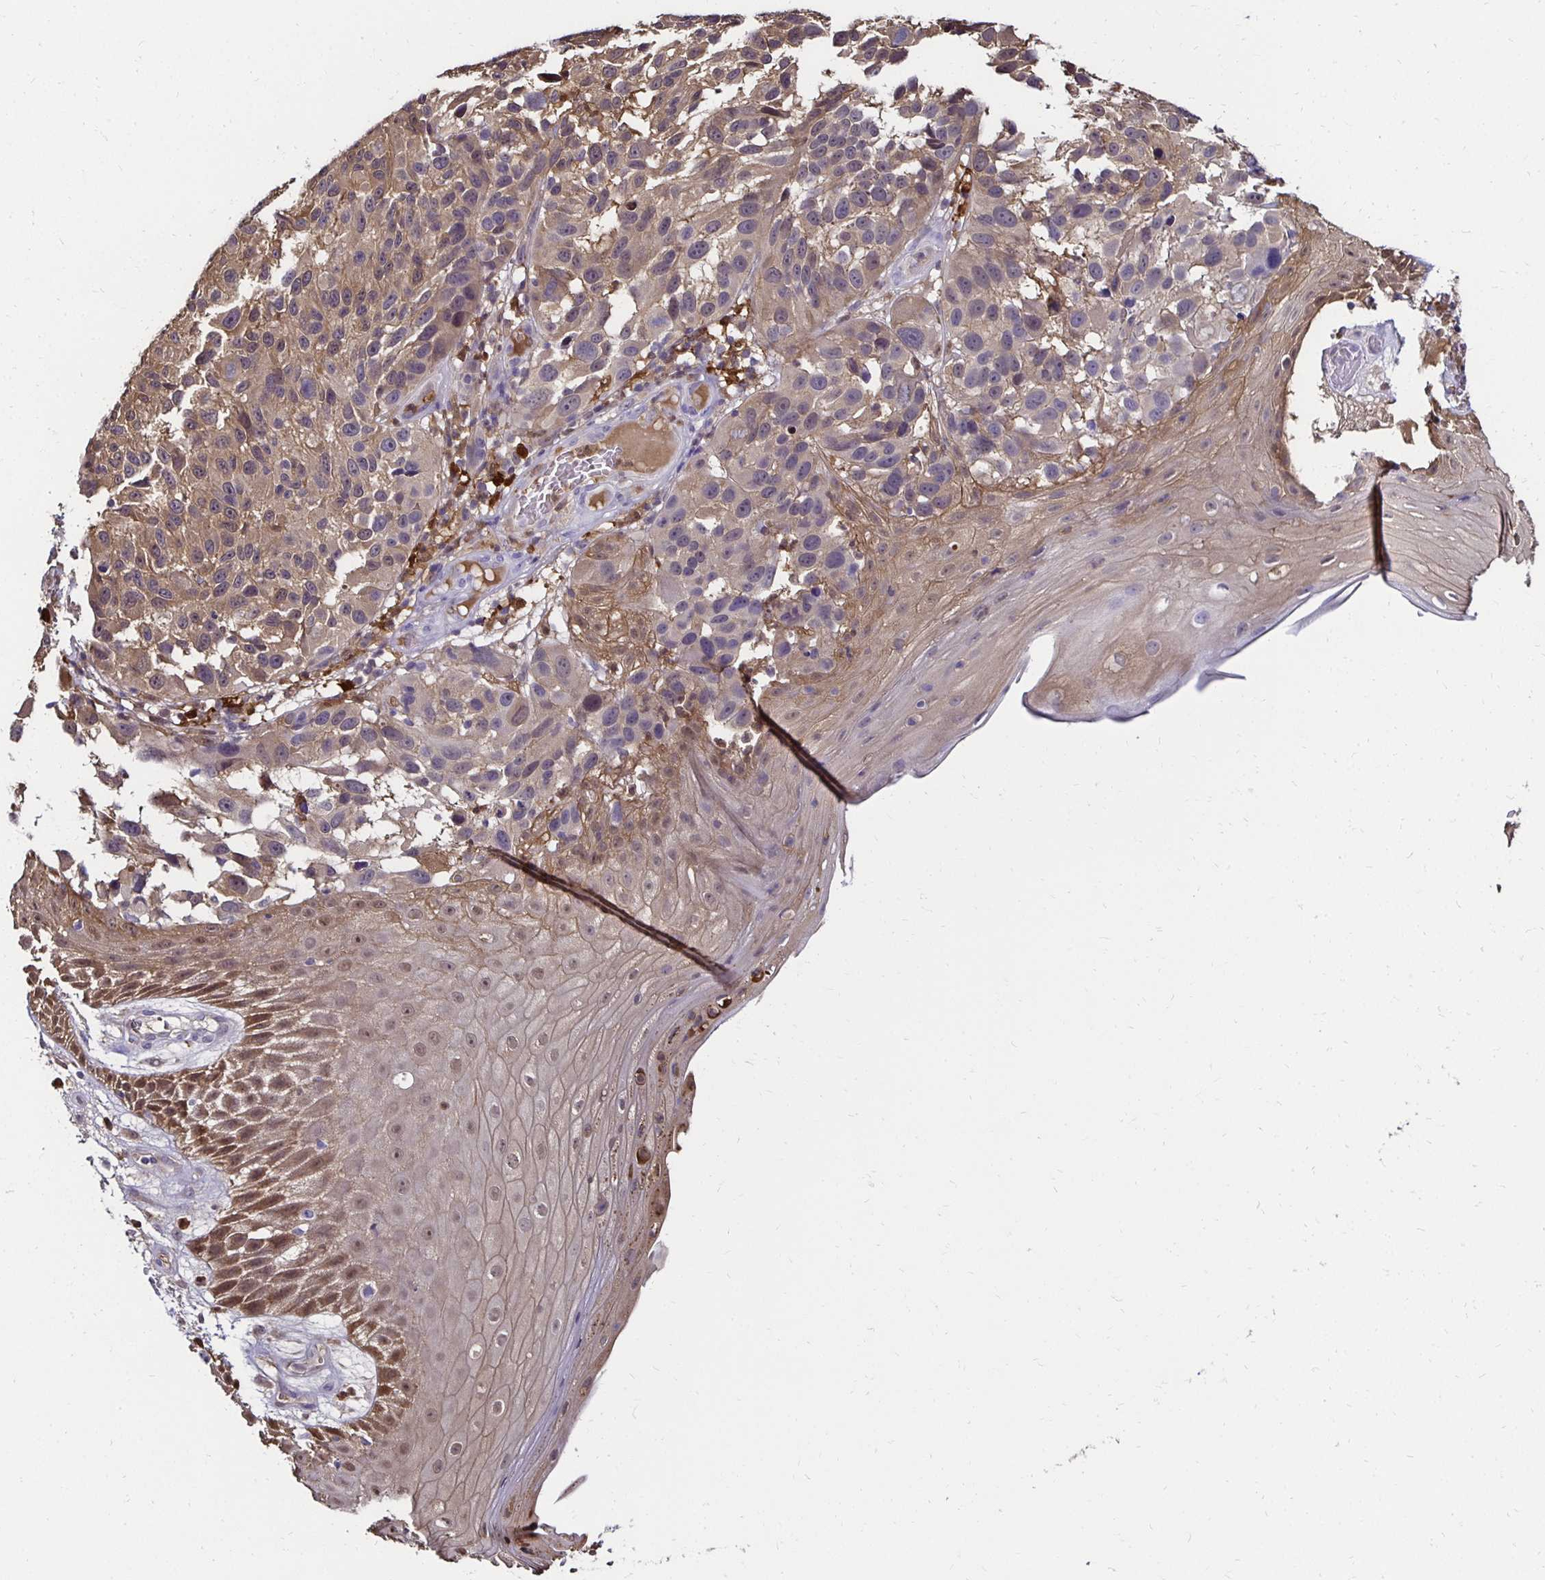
{"staining": {"intensity": "weak", "quantity": "<25%", "location": "cytoplasmic/membranous"}, "tissue": "melanoma", "cell_type": "Tumor cells", "image_type": "cancer", "snomed": [{"axis": "morphology", "description": "Malignant melanoma, NOS"}, {"axis": "topography", "description": "Skin"}], "caption": "Immunohistochemical staining of human melanoma displays no significant expression in tumor cells.", "gene": "TXN", "patient": {"sex": "male", "age": 53}}